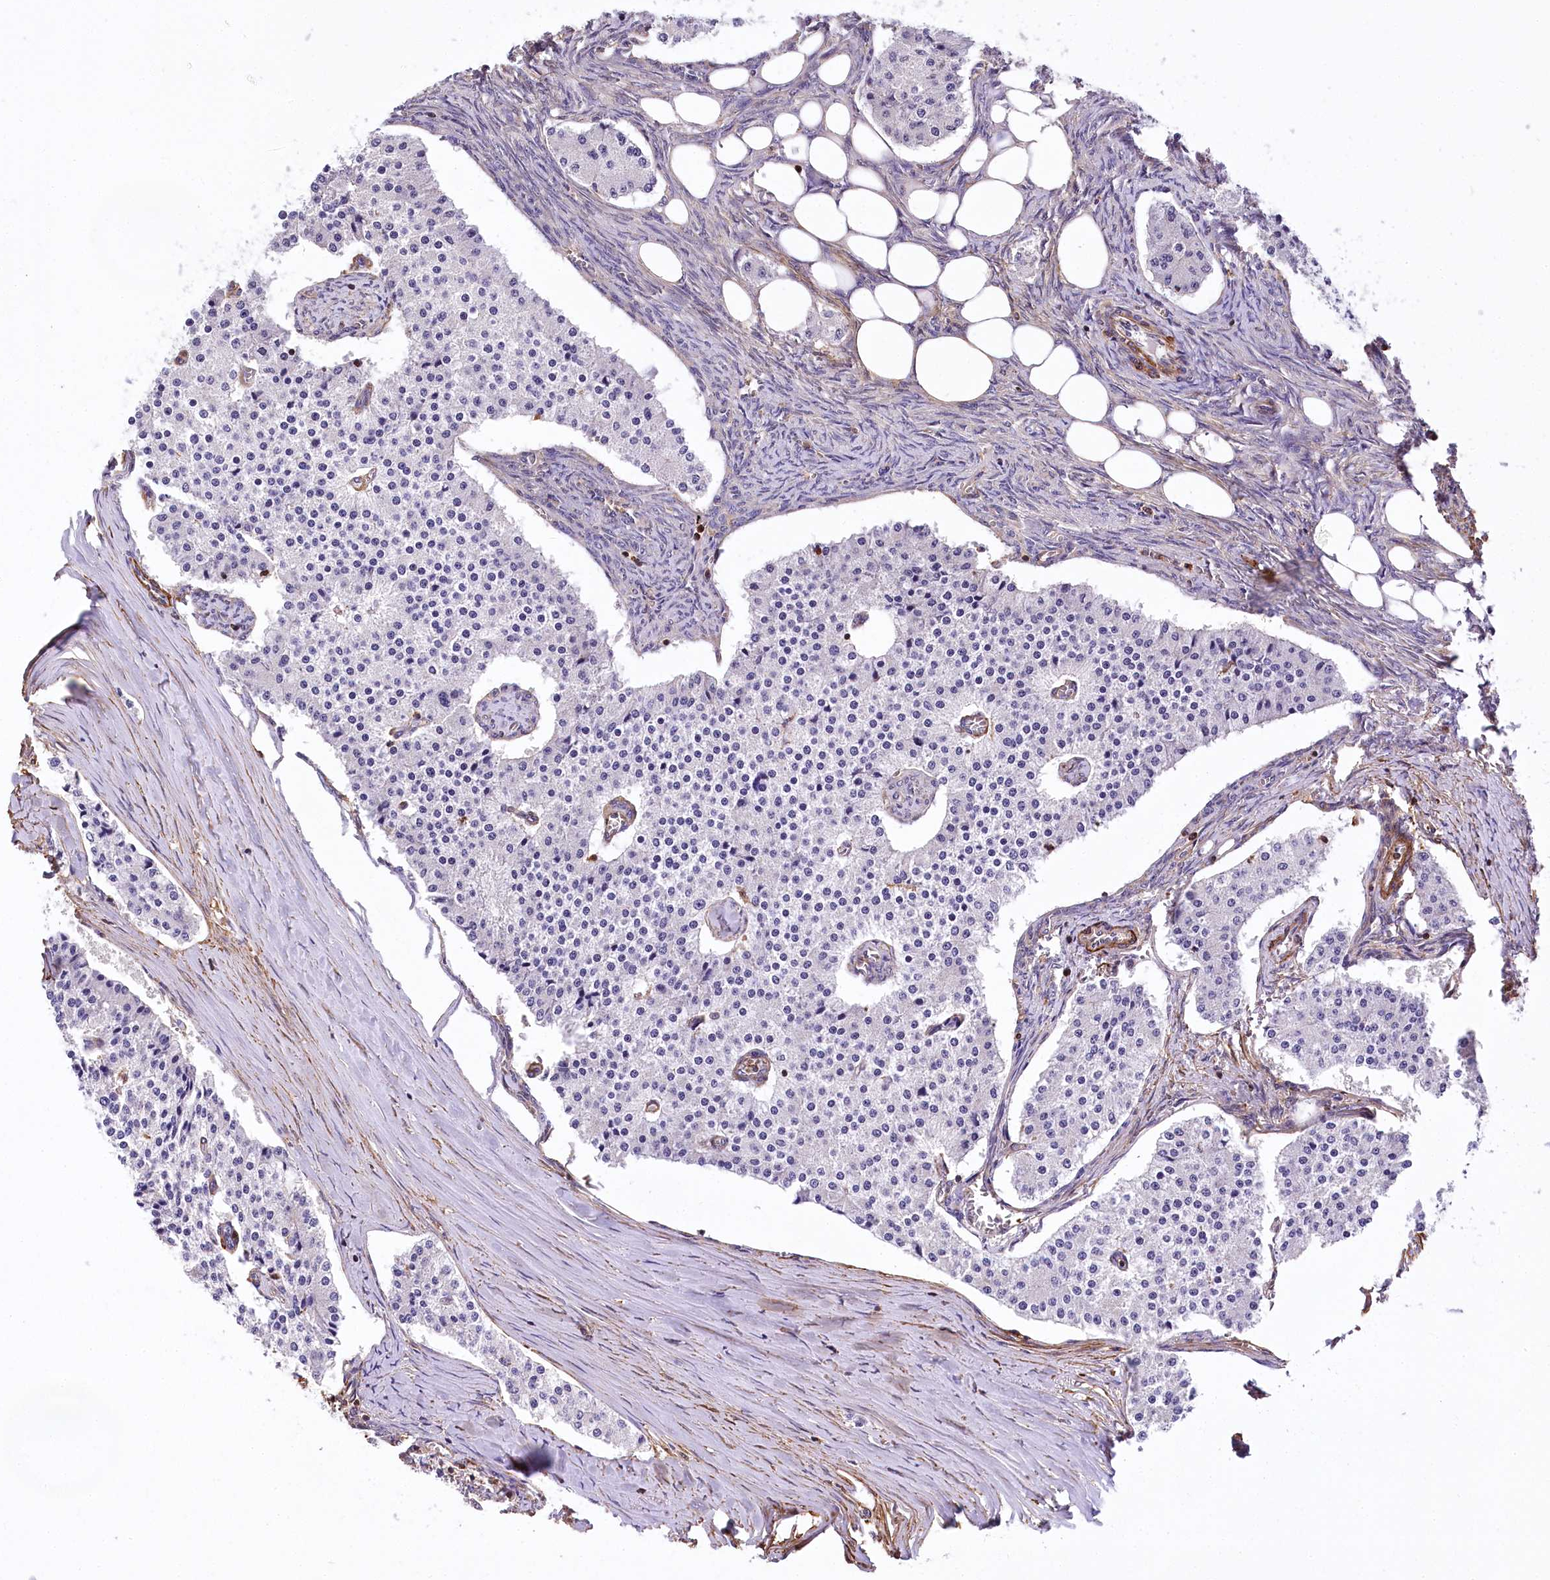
{"staining": {"intensity": "negative", "quantity": "none", "location": "none"}, "tissue": "carcinoid", "cell_type": "Tumor cells", "image_type": "cancer", "snomed": [{"axis": "morphology", "description": "Carcinoid, malignant, NOS"}, {"axis": "topography", "description": "Colon"}], "caption": "IHC of human carcinoid demonstrates no positivity in tumor cells. The staining is performed using DAB (3,3'-diaminobenzidine) brown chromogen with nuclei counter-stained in using hematoxylin.", "gene": "DPP3", "patient": {"sex": "female", "age": 52}}